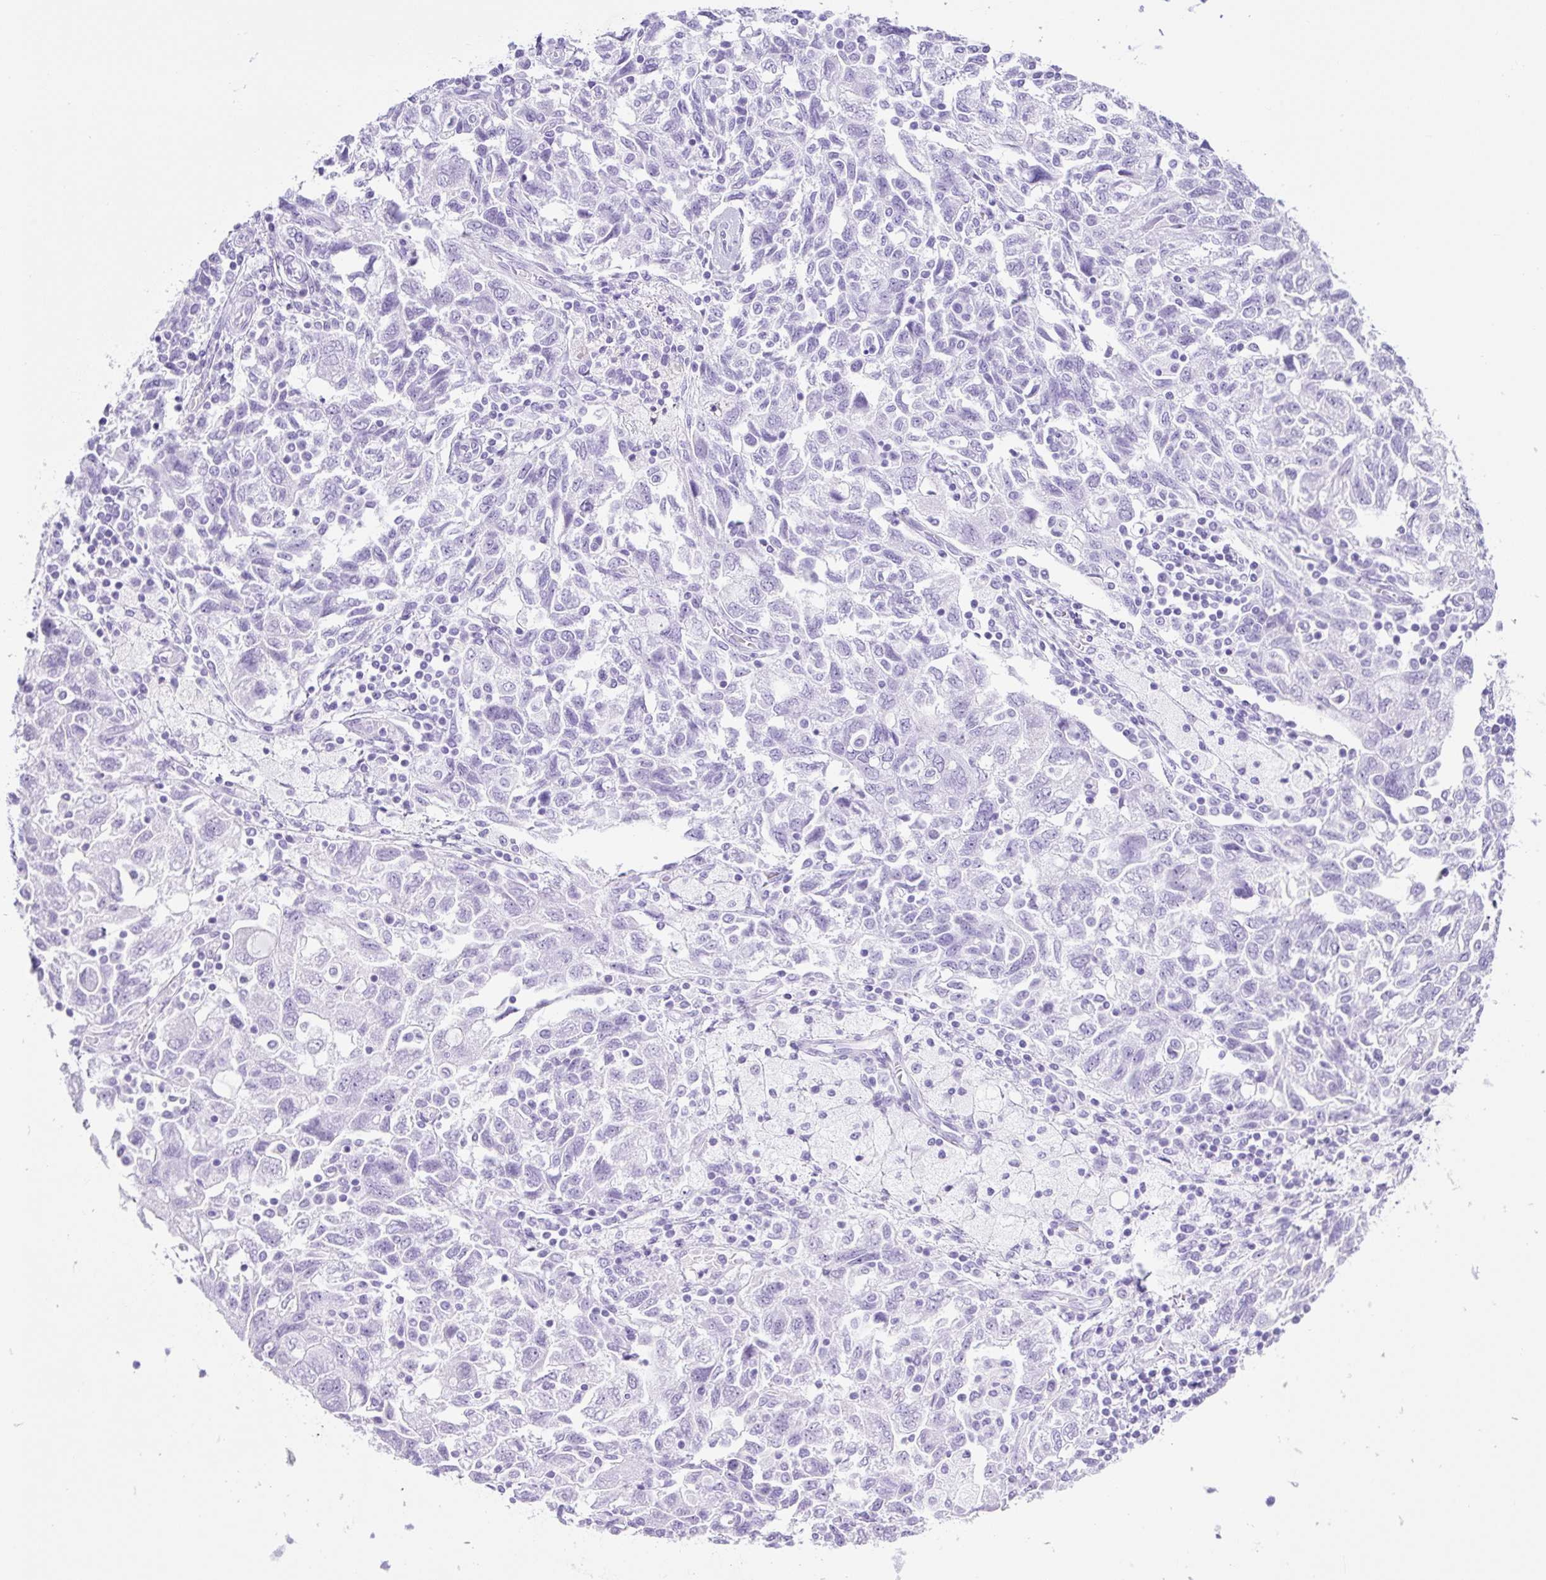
{"staining": {"intensity": "negative", "quantity": "none", "location": "none"}, "tissue": "ovarian cancer", "cell_type": "Tumor cells", "image_type": "cancer", "snomed": [{"axis": "morphology", "description": "Carcinoma, NOS"}, {"axis": "morphology", "description": "Cystadenocarcinoma, serous, NOS"}, {"axis": "topography", "description": "Ovary"}], "caption": "IHC photomicrograph of ovarian cancer (carcinoma) stained for a protein (brown), which exhibits no expression in tumor cells.", "gene": "TMEM200B", "patient": {"sex": "female", "age": 69}}